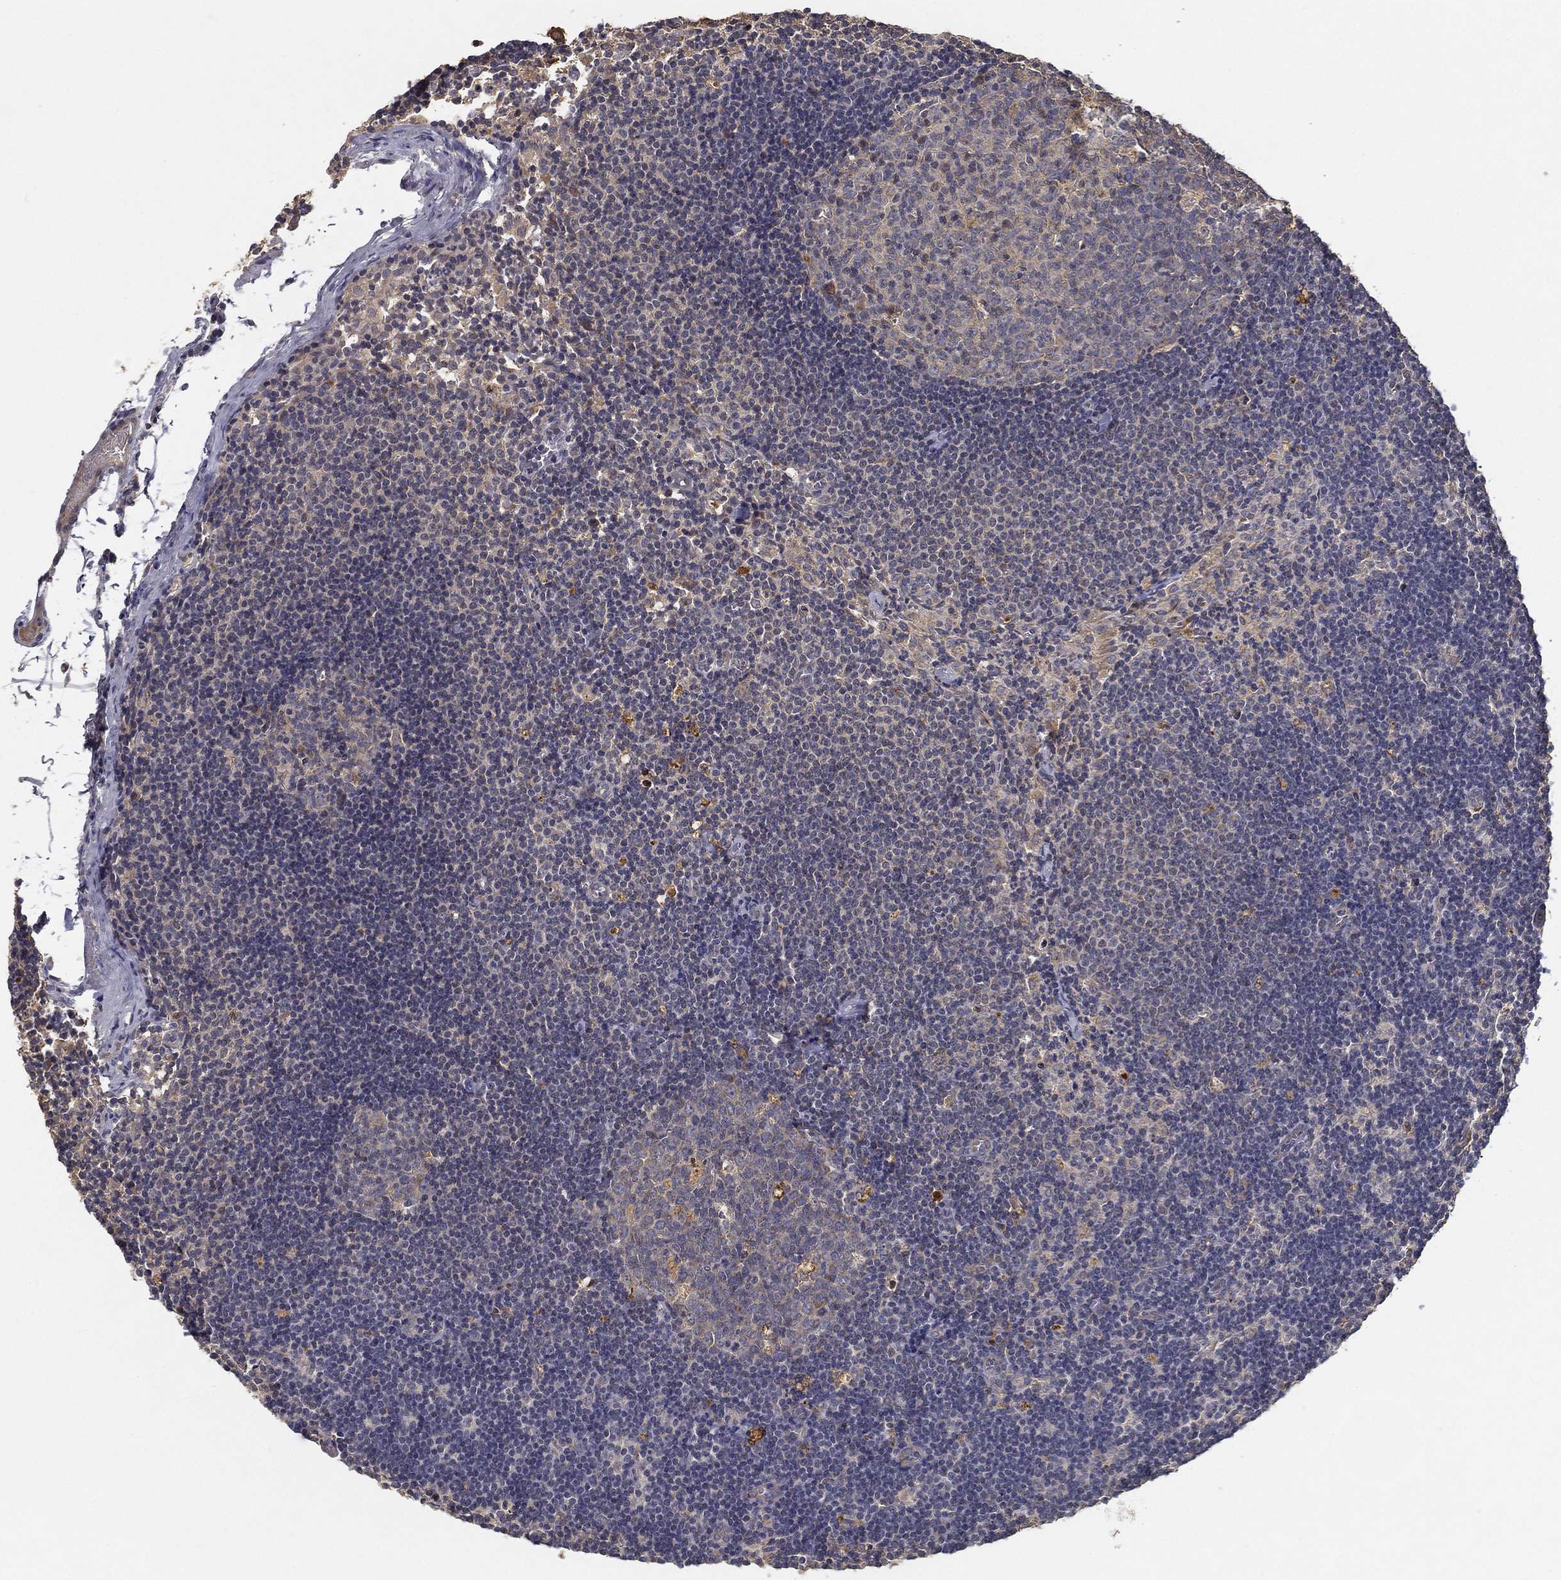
{"staining": {"intensity": "negative", "quantity": "none", "location": "none"}, "tissue": "lymph node", "cell_type": "Germinal center cells", "image_type": "normal", "snomed": [{"axis": "morphology", "description": "Normal tissue, NOS"}, {"axis": "topography", "description": "Lymph node"}], "caption": "This is an immunohistochemistry micrograph of benign human lymph node. There is no staining in germinal center cells.", "gene": "MT", "patient": {"sex": "female", "age": 34}}